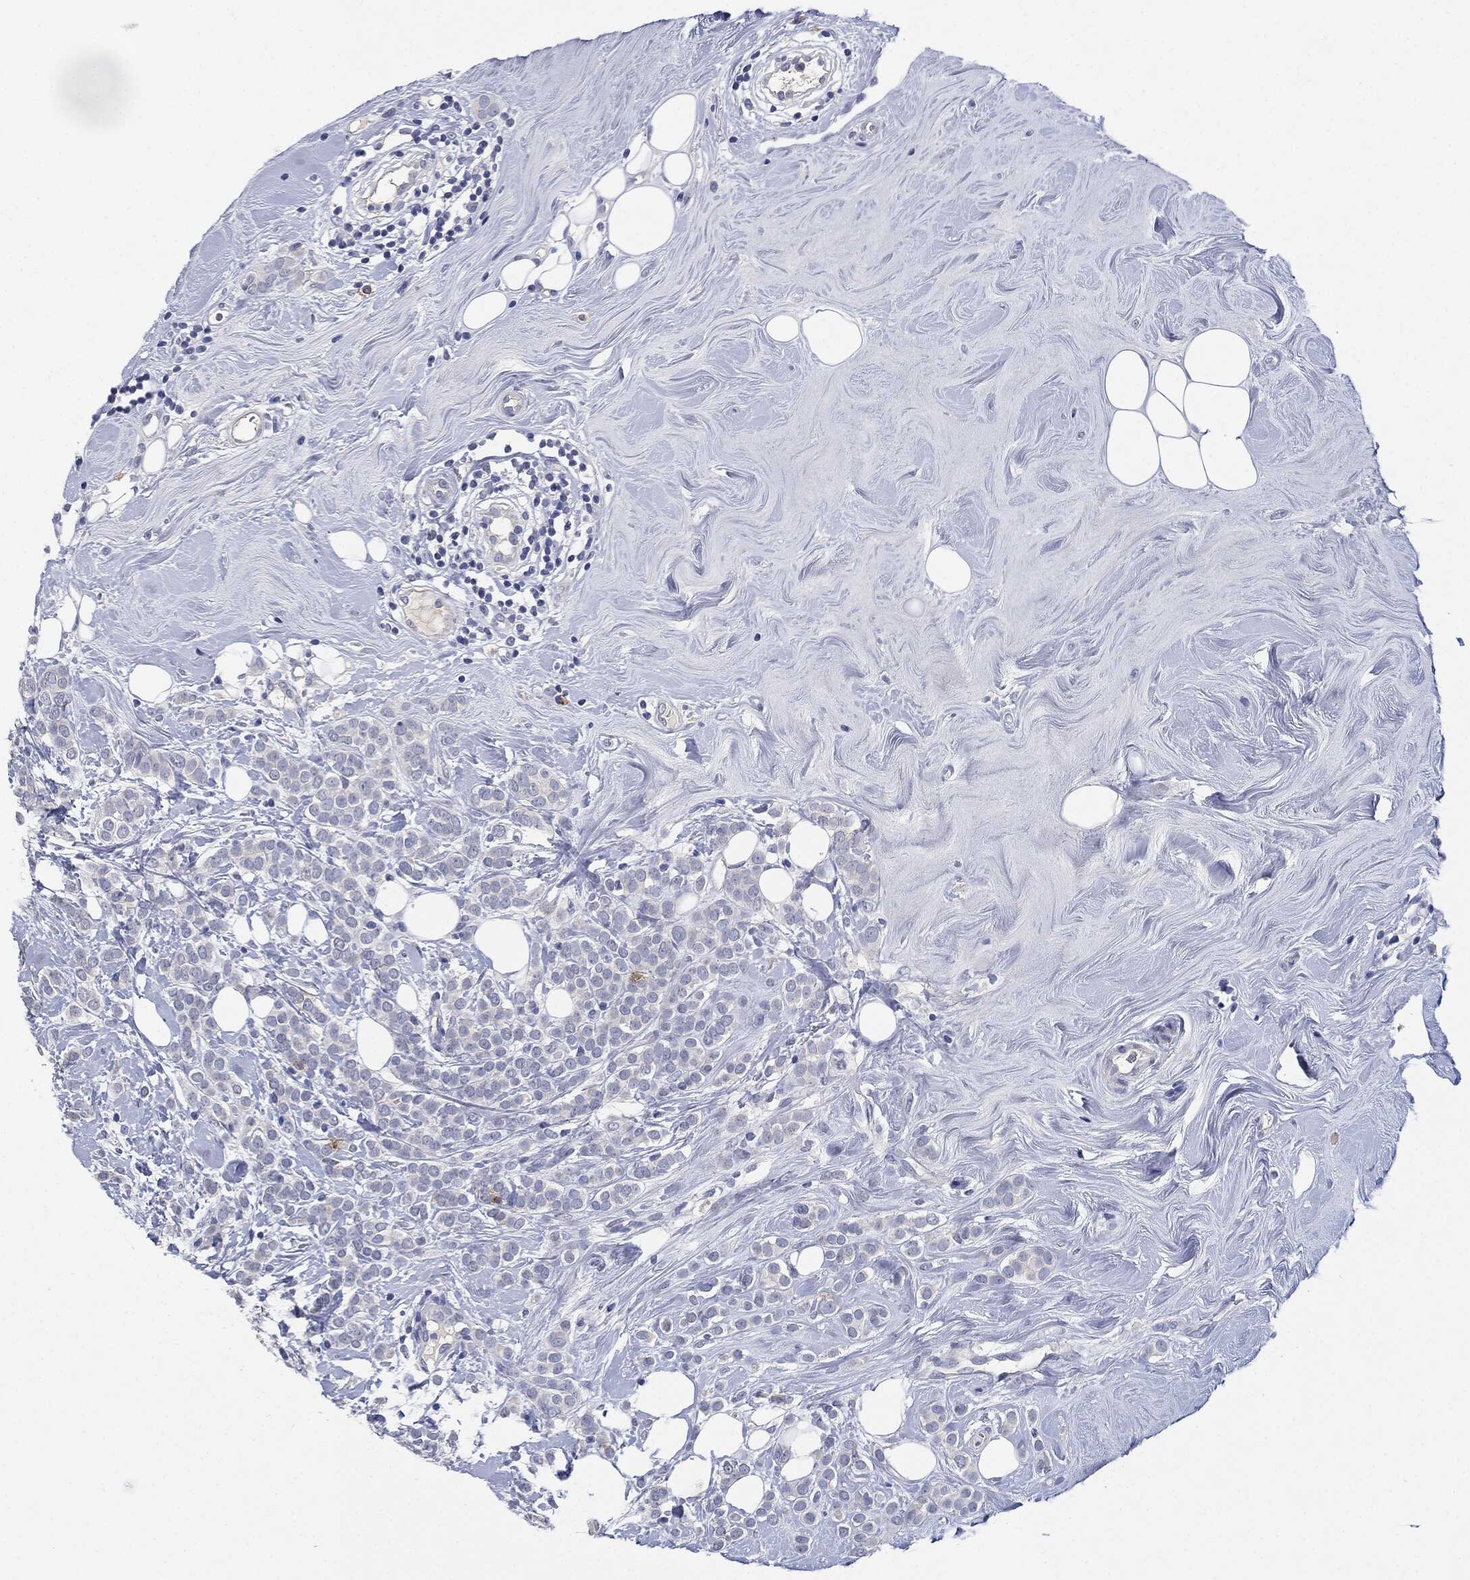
{"staining": {"intensity": "negative", "quantity": "none", "location": "none"}, "tissue": "breast cancer", "cell_type": "Tumor cells", "image_type": "cancer", "snomed": [{"axis": "morphology", "description": "Lobular carcinoma"}, {"axis": "topography", "description": "Breast"}], "caption": "Immunohistochemistry (IHC) of human lobular carcinoma (breast) displays no positivity in tumor cells.", "gene": "NTRK1", "patient": {"sex": "female", "age": 49}}